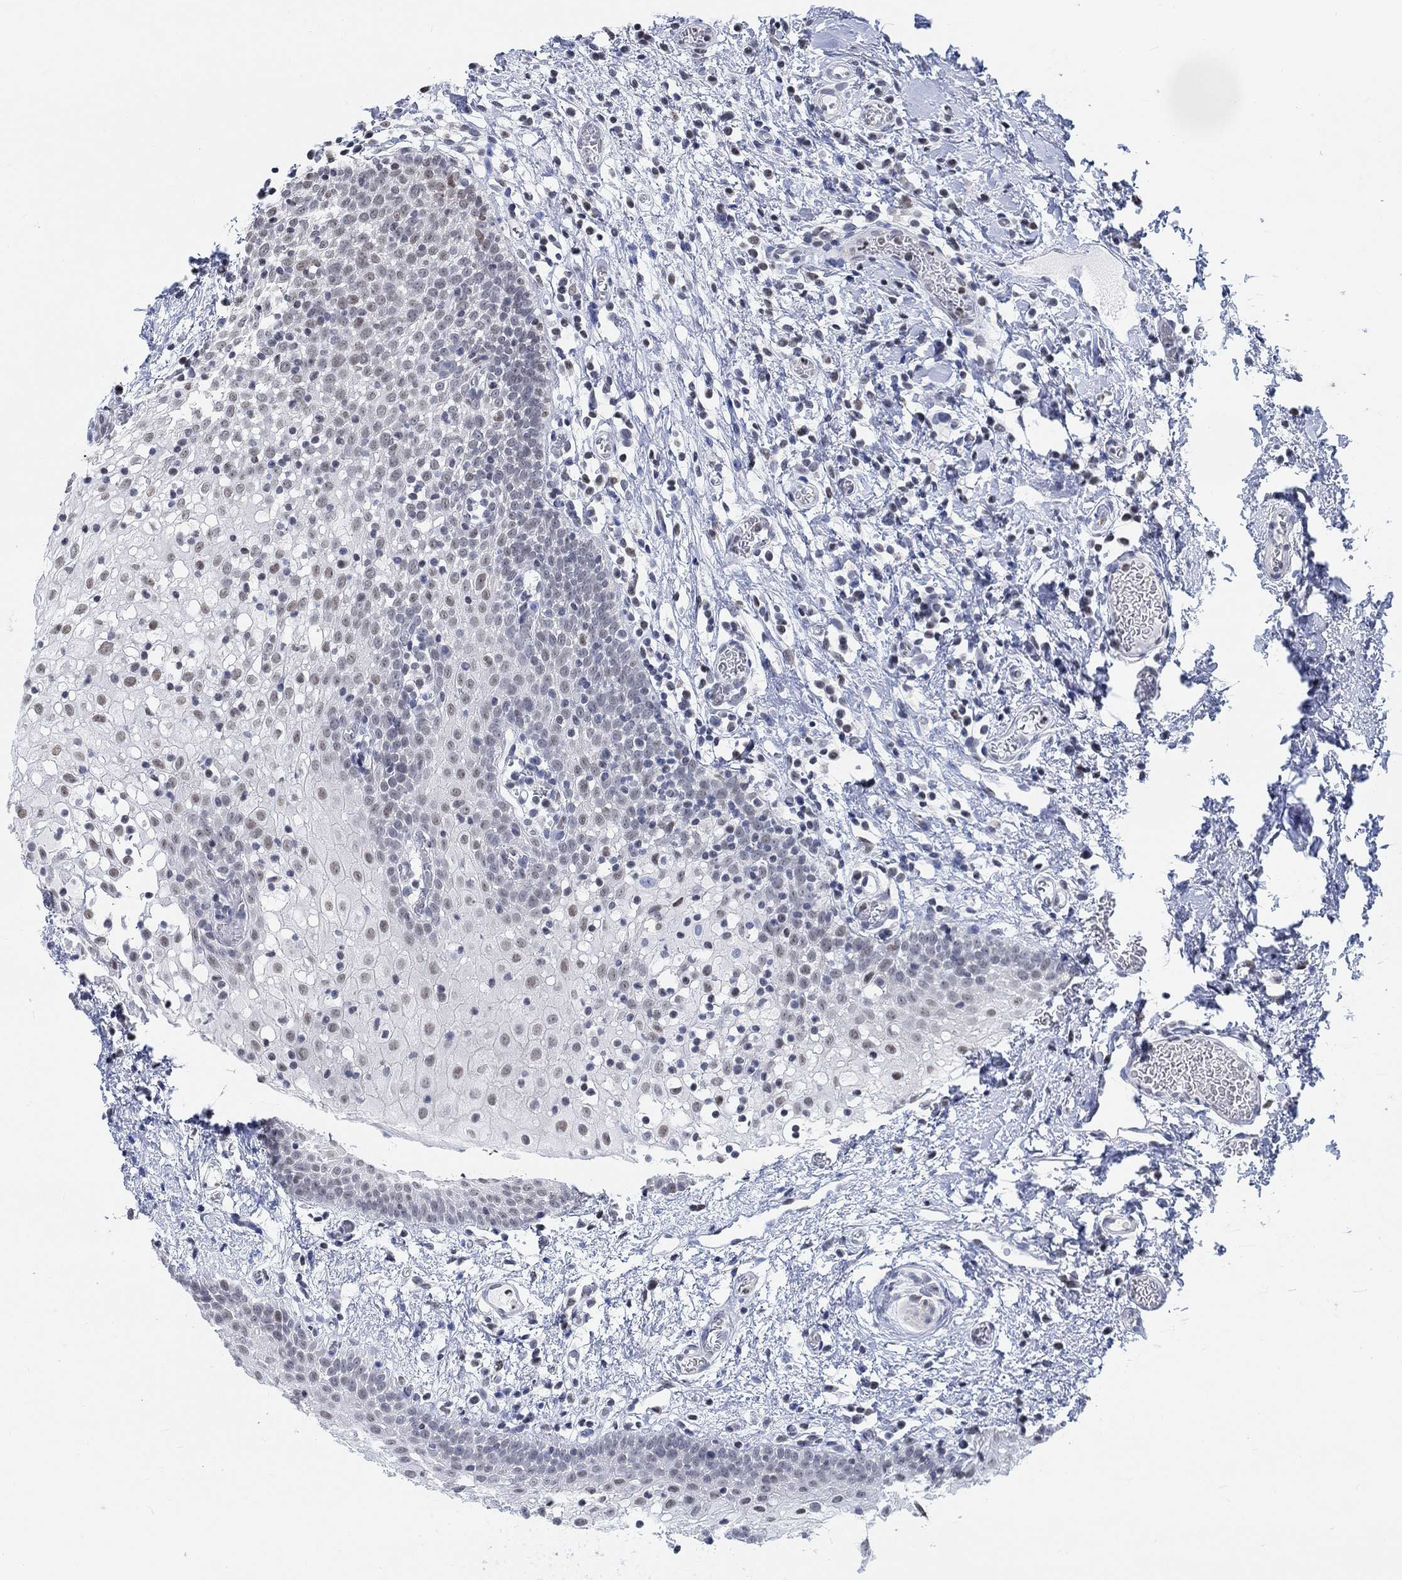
{"staining": {"intensity": "negative", "quantity": "none", "location": "none"}, "tissue": "oral mucosa", "cell_type": "Squamous epithelial cells", "image_type": "normal", "snomed": [{"axis": "morphology", "description": "Normal tissue, NOS"}, {"axis": "morphology", "description": "Squamous cell carcinoma, NOS"}, {"axis": "topography", "description": "Oral tissue"}, {"axis": "topography", "description": "Head-Neck"}], "caption": "Immunohistochemistry of unremarkable human oral mucosa demonstrates no expression in squamous epithelial cells.", "gene": "KCNH8", "patient": {"sex": "male", "age": 69}}